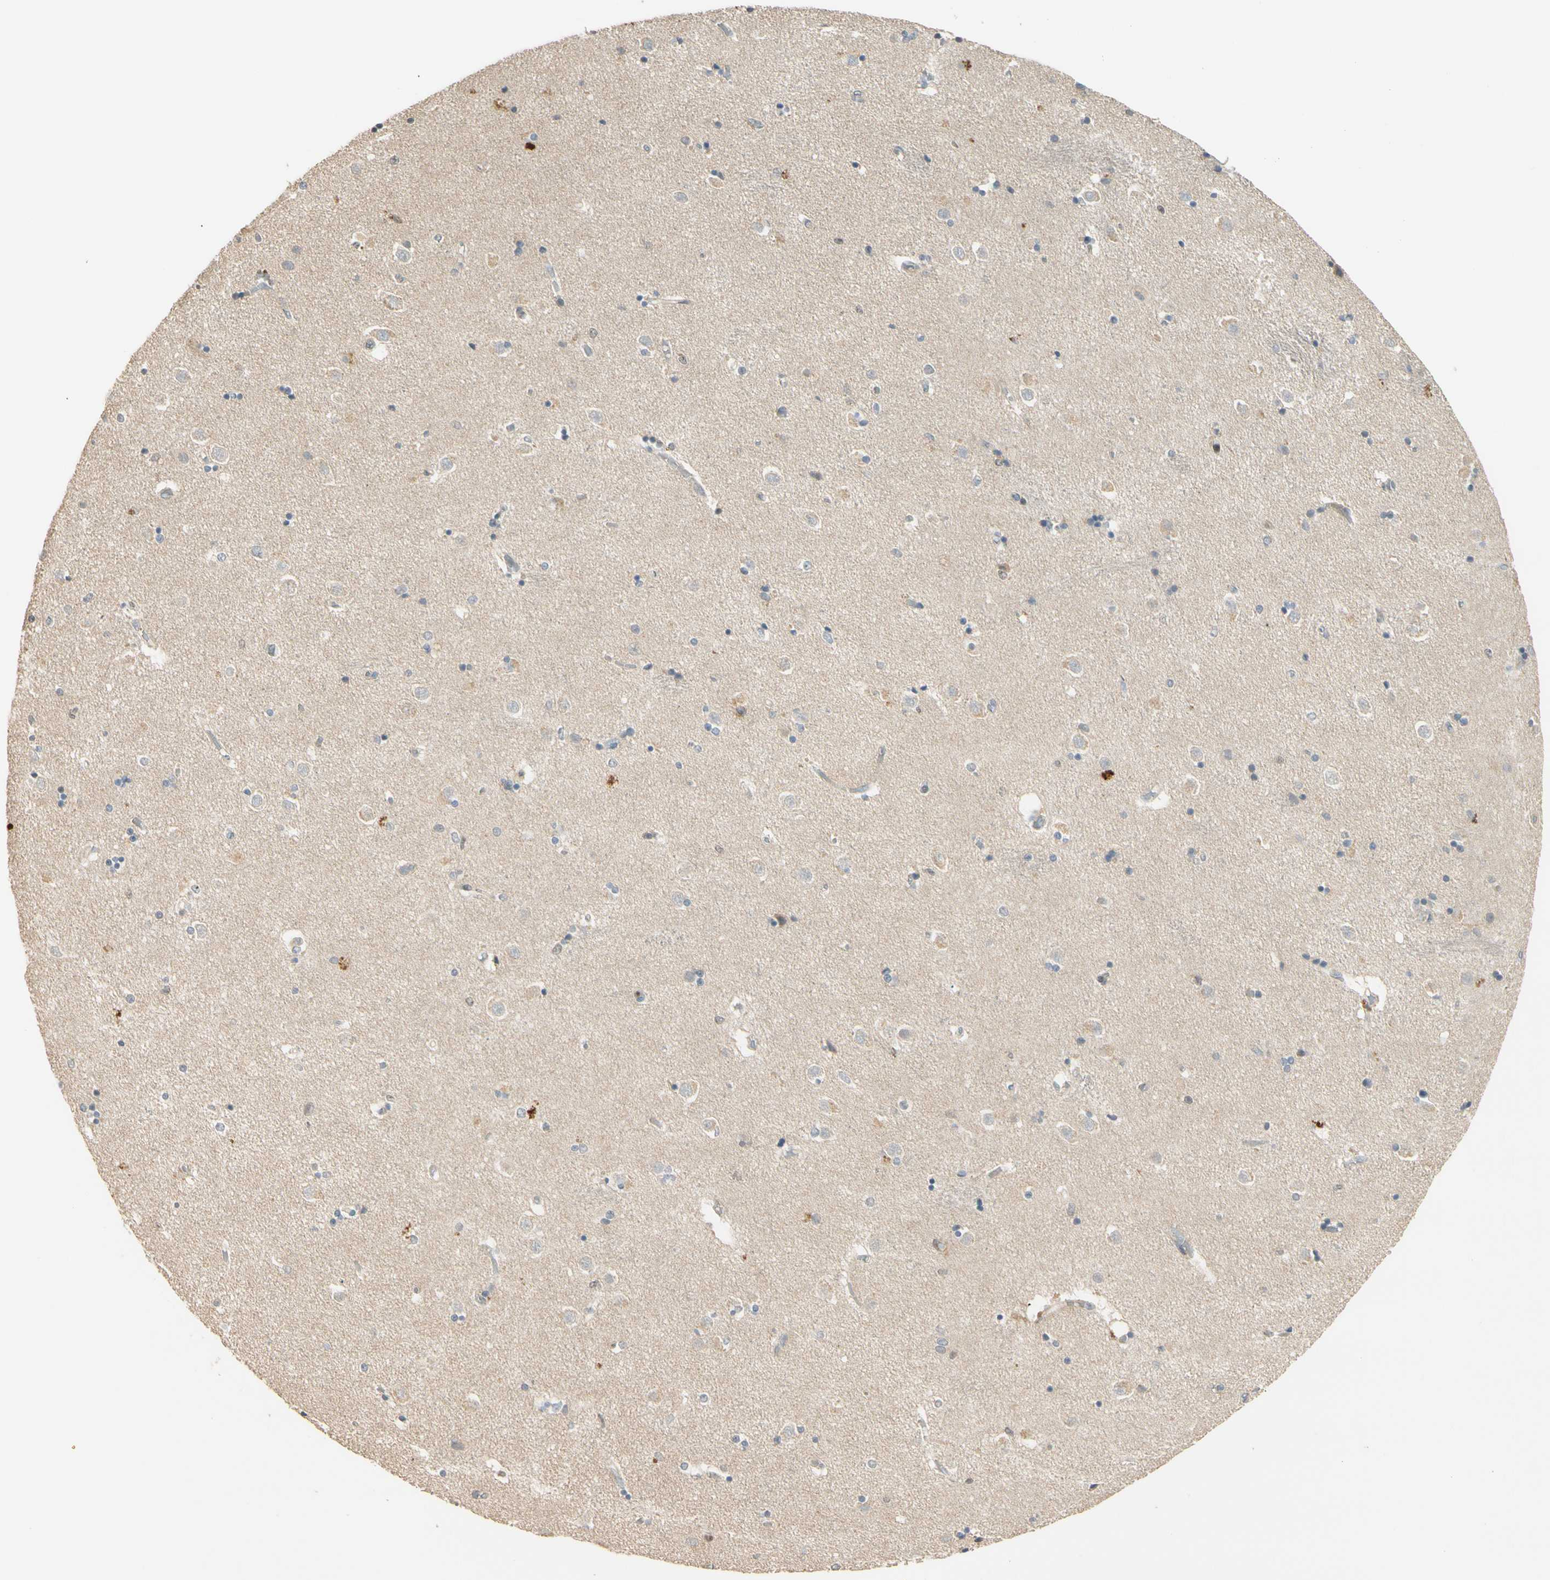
{"staining": {"intensity": "negative", "quantity": "none", "location": "none"}, "tissue": "caudate", "cell_type": "Glial cells", "image_type": "normal", "snomed": [{"axis": "morphology", "description": "Normal tissue, NOS"}, {"axis": "topography", "description": "Lateral ventricle wall"}], "caption": "Immunohistochemistry histopathology image of unremarkable caudate stained for a protein (brown), which reveals no staining in glial cells.", "gene": "NFYA", "patient": {"sex": "female", "age": 54}}